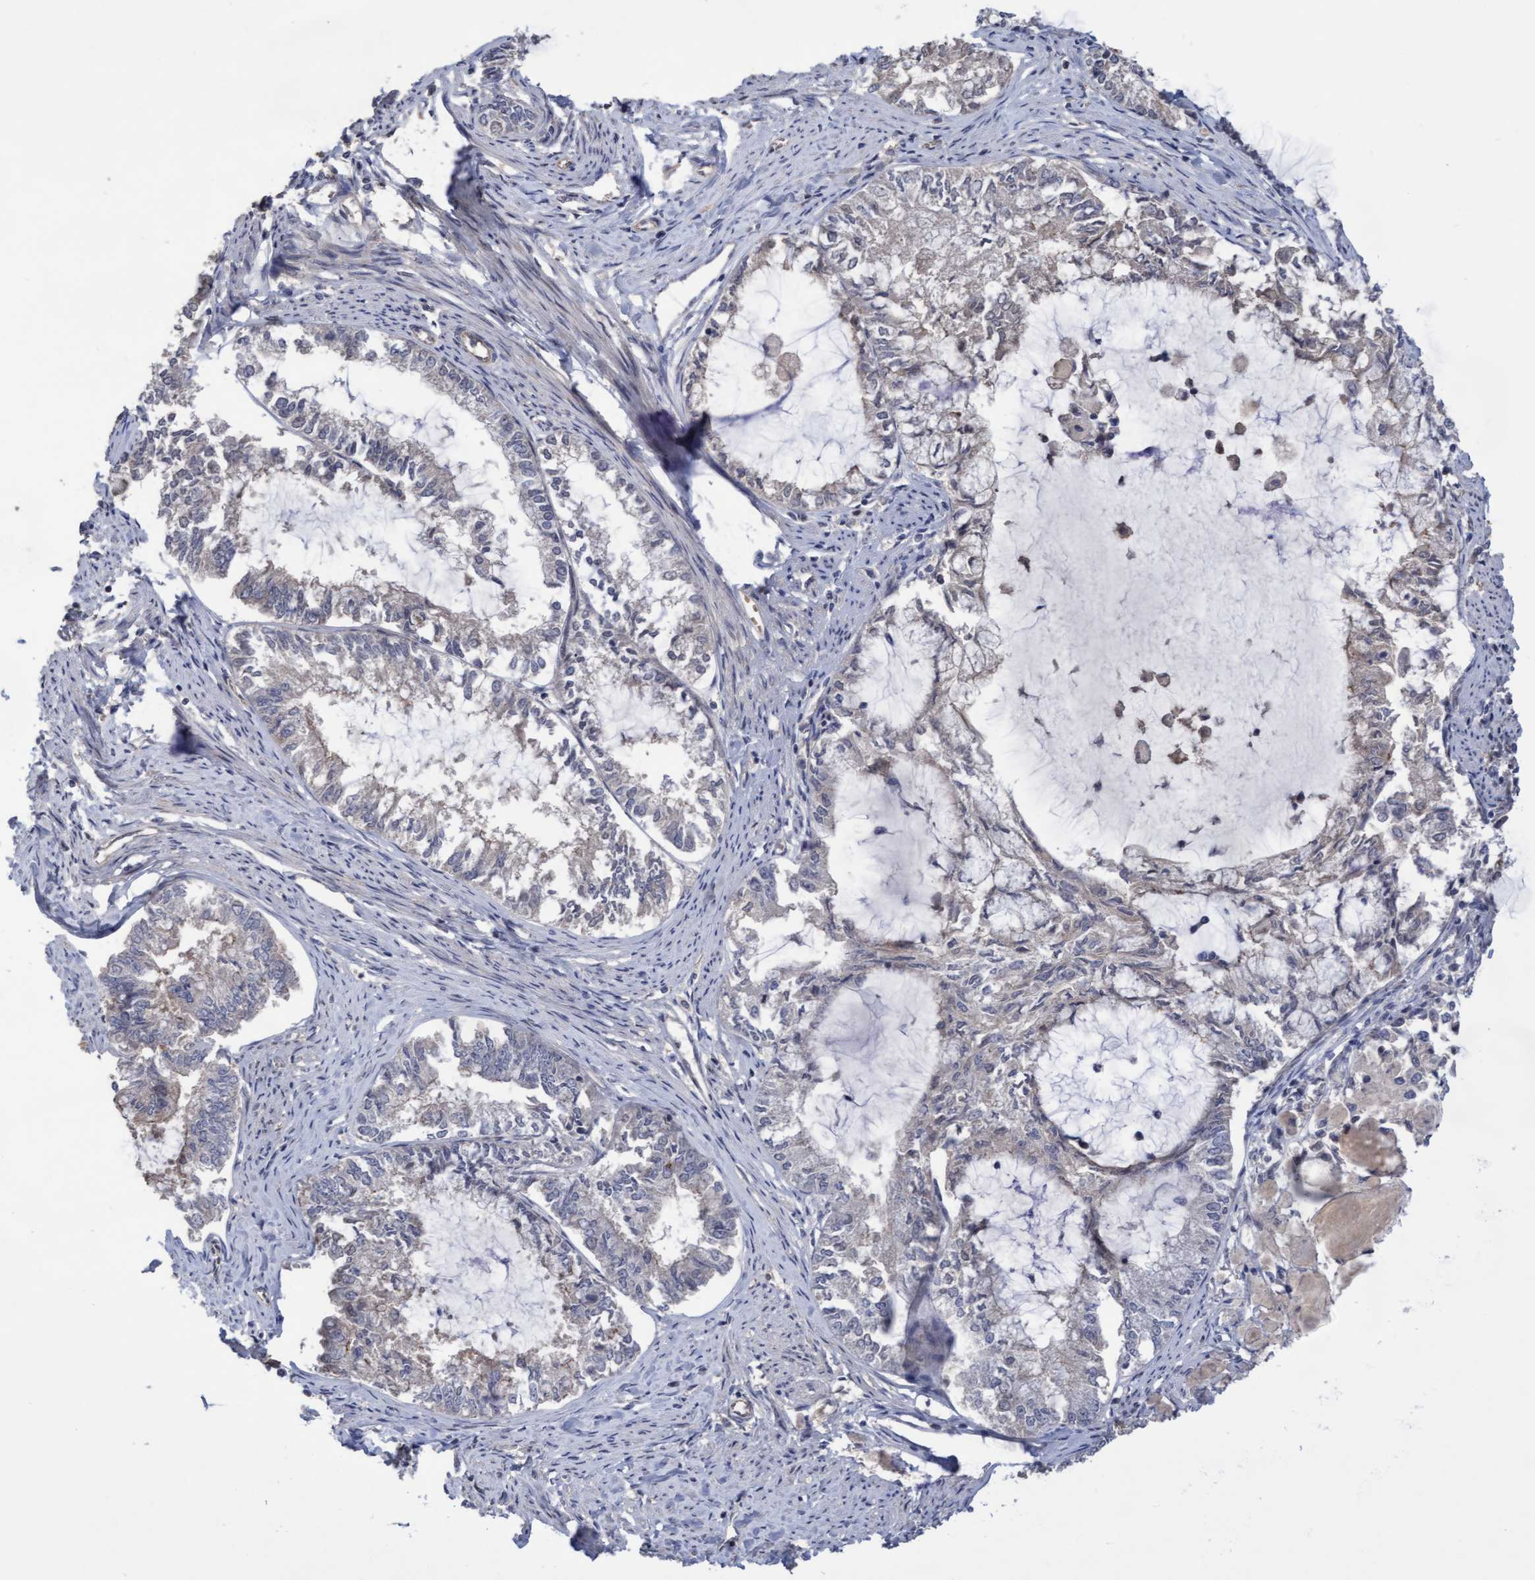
{"staining": {"intensity": "negative", "quantity": "none", "location": "none"}, "tissue": "endometrial cancer", "cell_type": "Tumor cells", "image_type": "cancer", "snomed": [{"axis": "morphology", "description": "Adenocarcinoma, NOS"}, {"axis": "topography", "description": "Endometrium"}], "caption": "Protein analysis of endometrial cancer demonstrates no significant expression in tumor cells.", "gene": "COBL", "patient": {"sex": "female", "age": 86}}